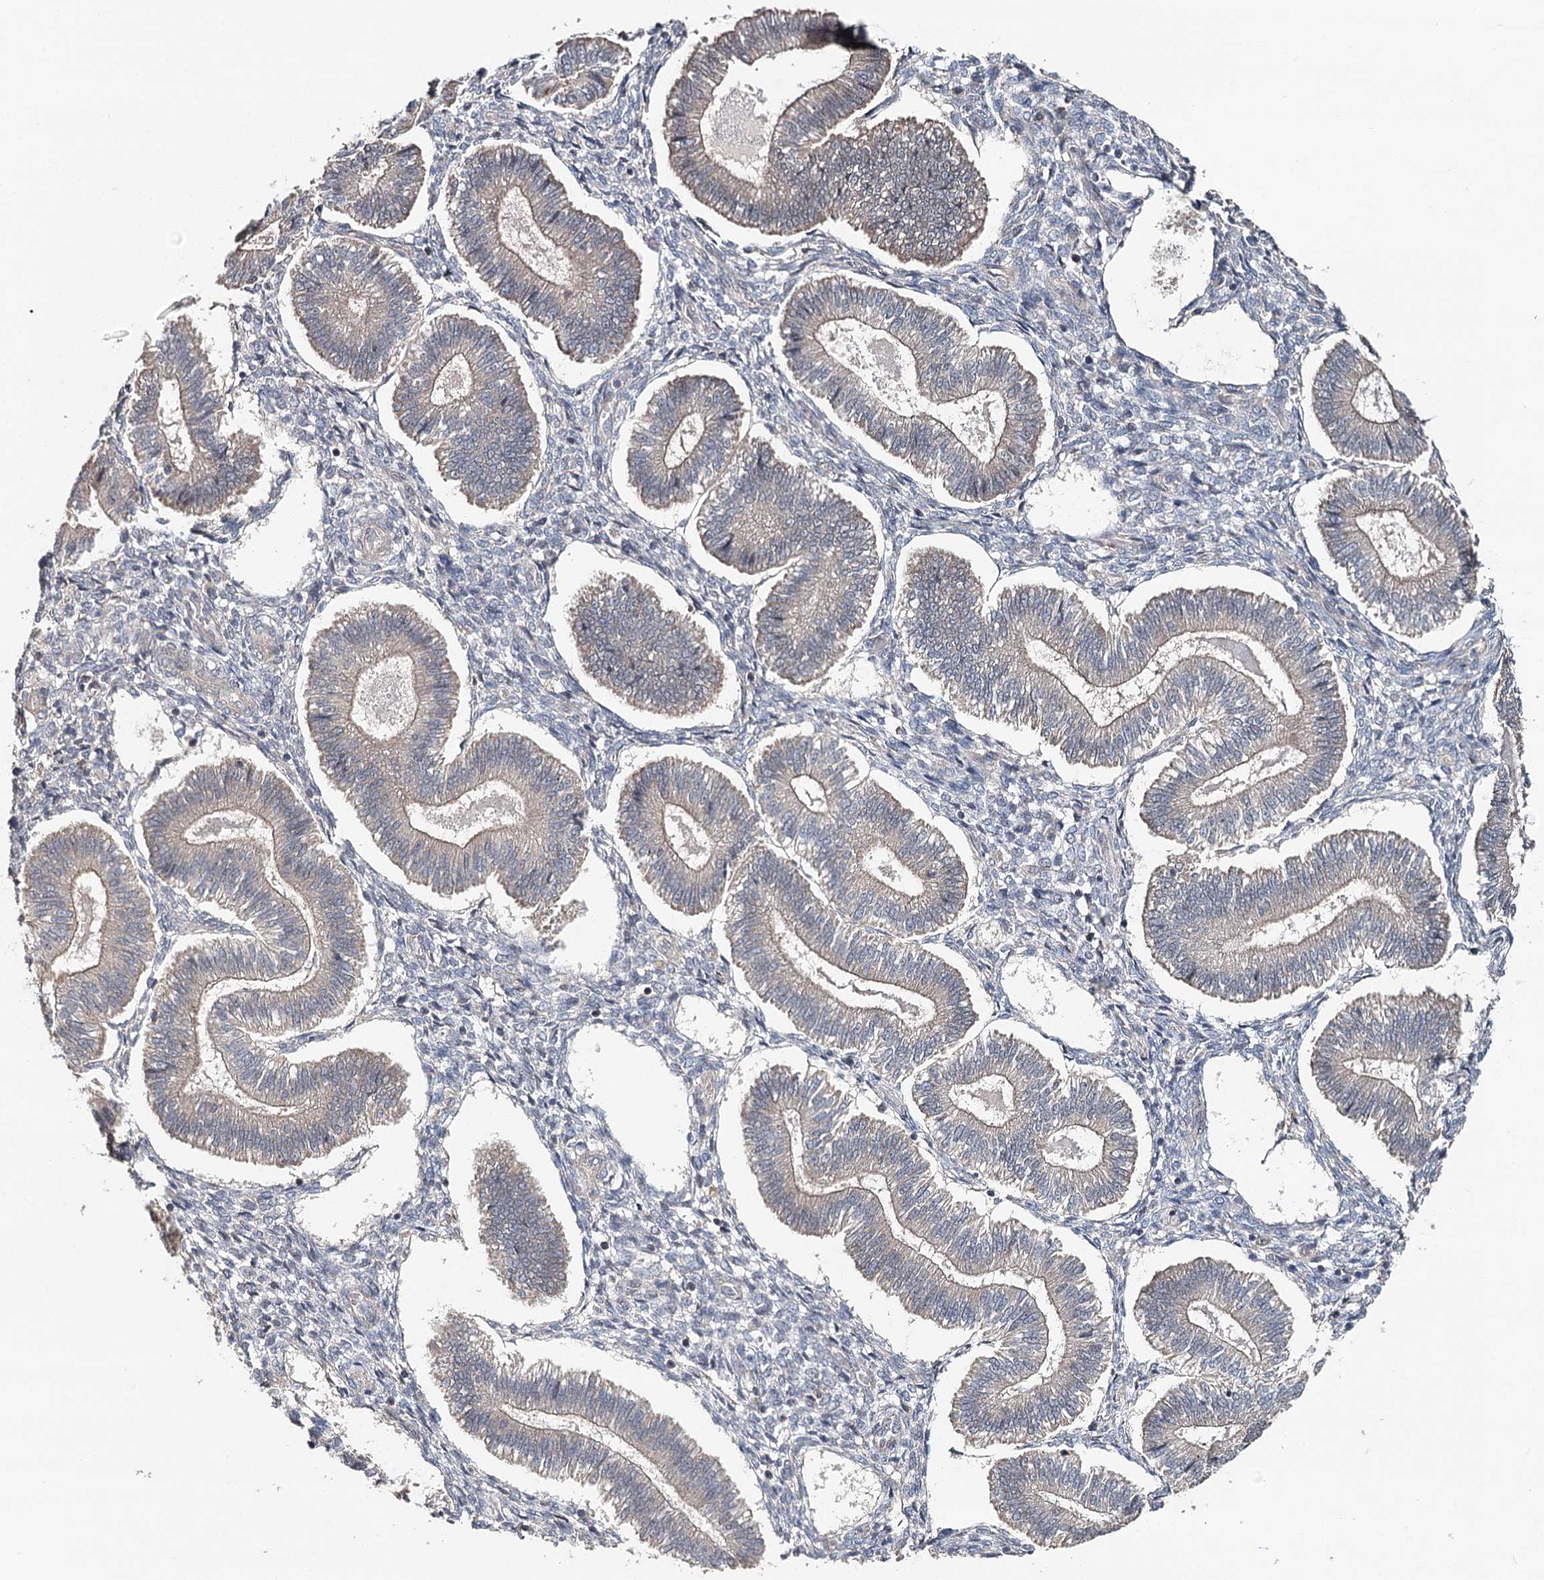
{"staining": {"intensity": "negative", "quantity": "none", "location": "none"}, "tissue": "endometrium", "cell_type": "Cells in endometrial stroma", "image_type": "normal", "snomed": [{"axis": "morphology", "description": "Normal tissue, NOS"}, {"axis": "topography", "description": "Endometrium"}], "caption": "An image of endometrium stained for a protein displays no brown staining in cells in endometrial stroma. (Immunohistochemistry (ihc), brightfield microscopy, high magnification).", "gene": "NOPCHAP1", "patient": {"sex": "female", "age": 25}}